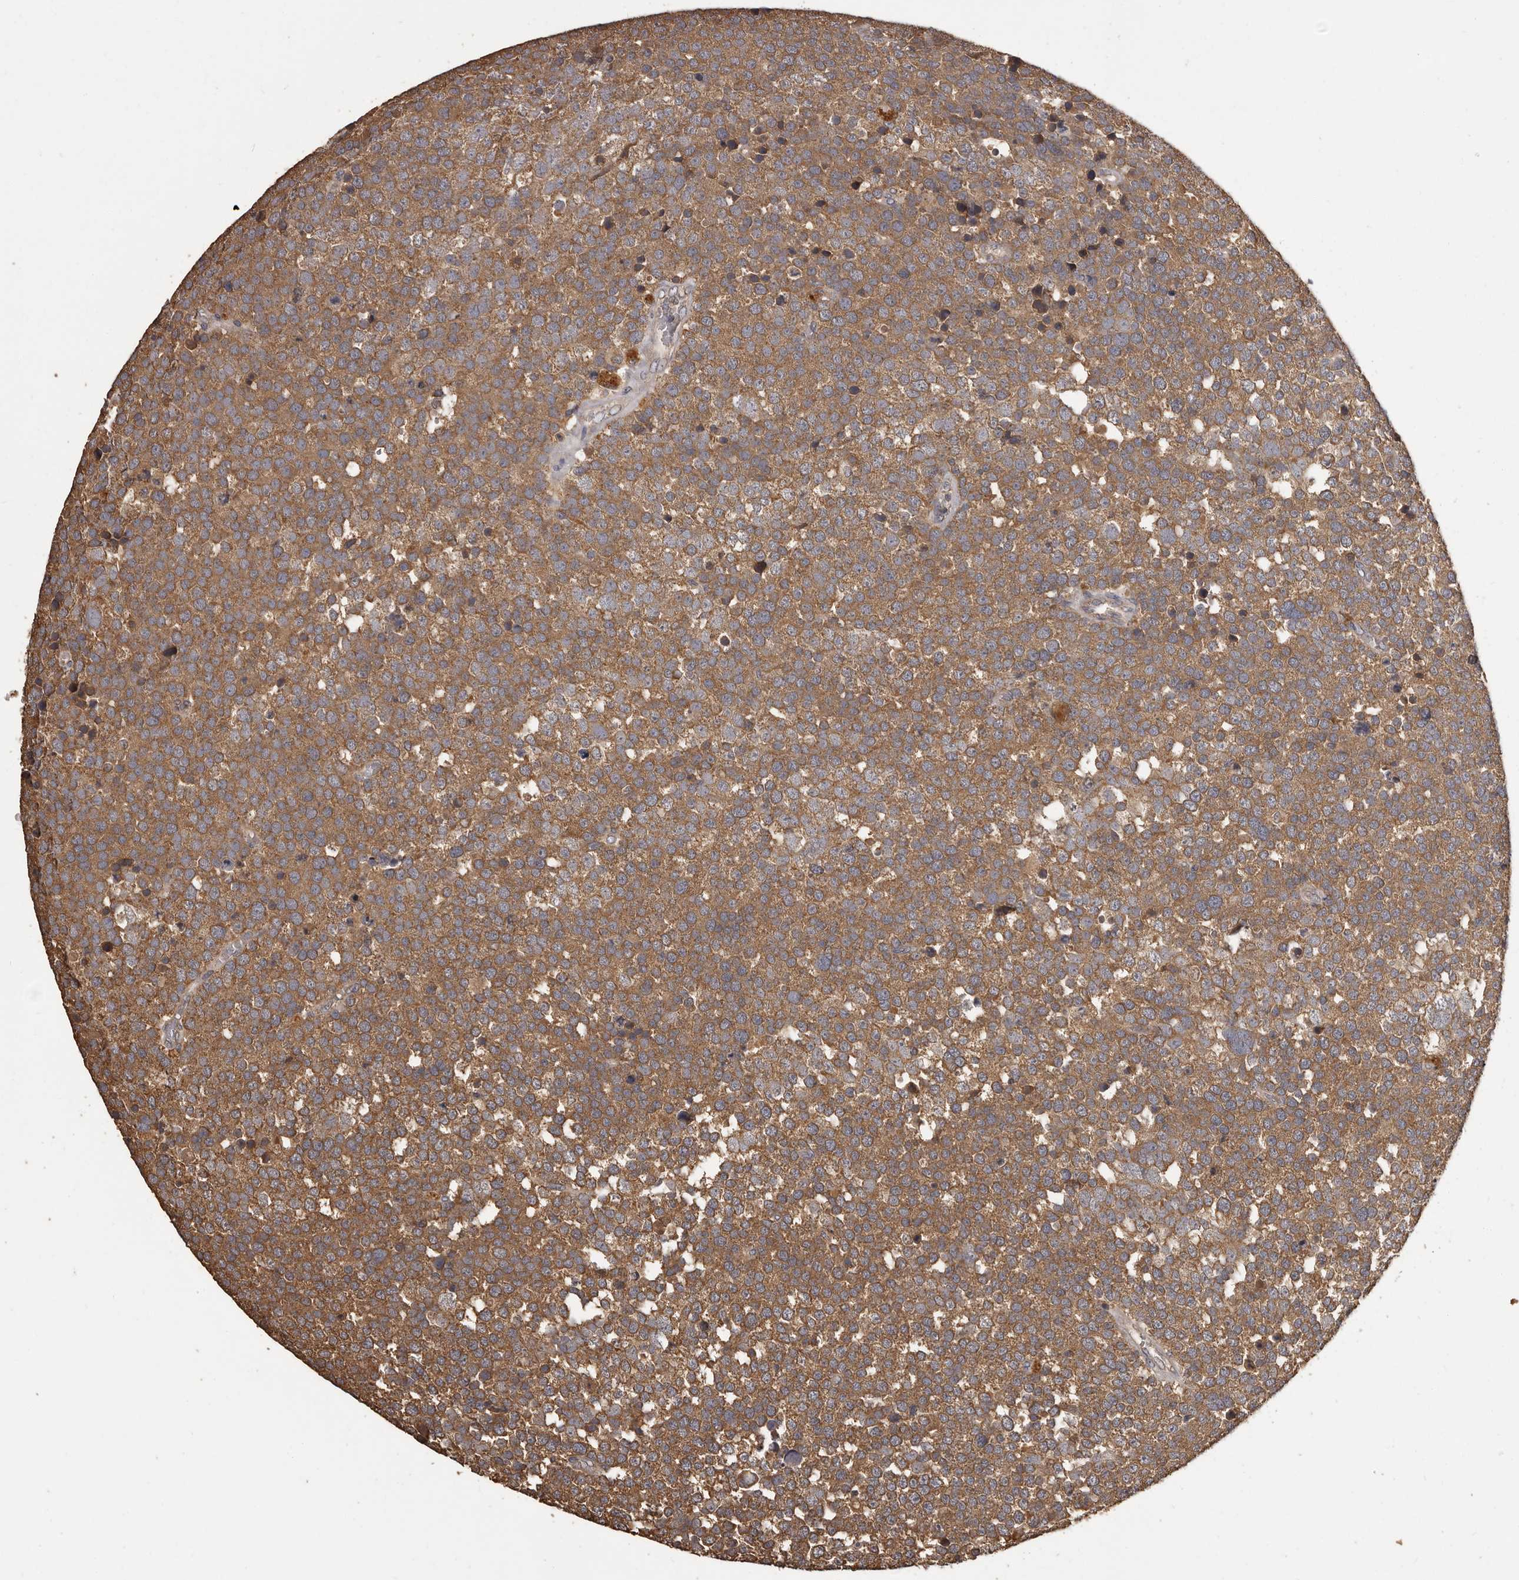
{"staining": {"intensity": "moderate", "quantity": ">75%", "location": "cytoplasmic/membranous"}, "tissue": "testis cancer", "cell_type": "Tumor cells", "image_type": "cancer", "snomed": [{"axis": "morphology", "description": "Seminoma, NOS"}, {"axis": "topography", "description": "Testis"}], "caption": "There is medium levels of moderate cytoplasmic/membranous staining in tumor cells of seminoma (testis), as demonstrated by immunohistochemical staining (brown color).", "gene": "MGAT5", "patient": {"sex": "male", "age": 71}}